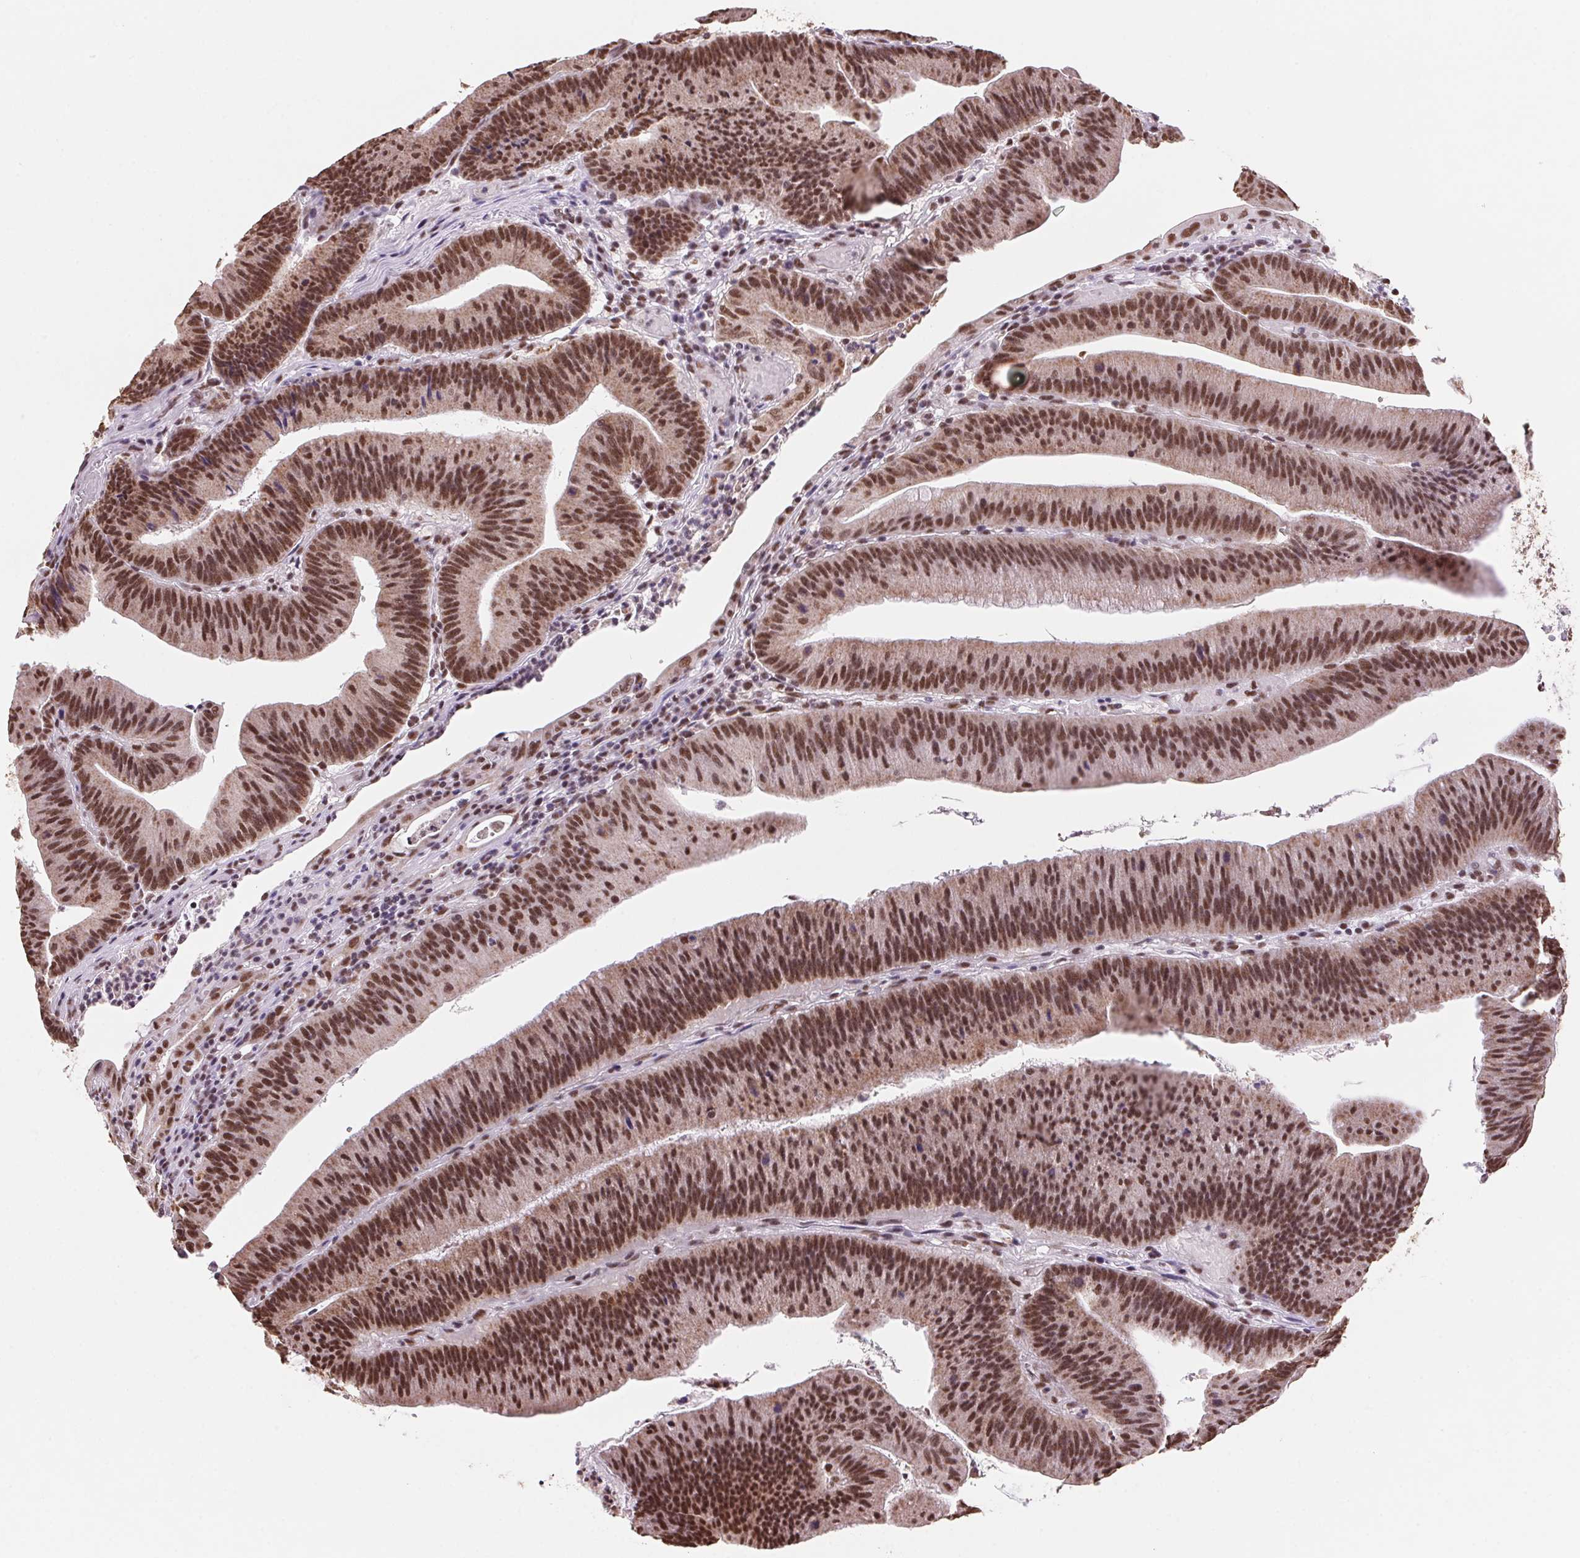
{"staining": {"intensity": "strong", "quantity": ">75%", "location": "nuclear"}, "tissue": "colorectal cancer", "cell_type": "Tumor cells", "image_type": "cancer", "snomed": [{"axis": "morphology", "description": "Adenocarcinoma, NOS"}, {"axis": "topography", "description": "Colon"}], "caption": "An immunohistochemistry (IHC) histopathology image of tumor tissue is shown. Protein staining in brown shows strong nuclear positivity in colorectal adenocarcinoma within tumor cells.", "gene": "SNRPG", "patient": {"sex": "female", "age": 78}}